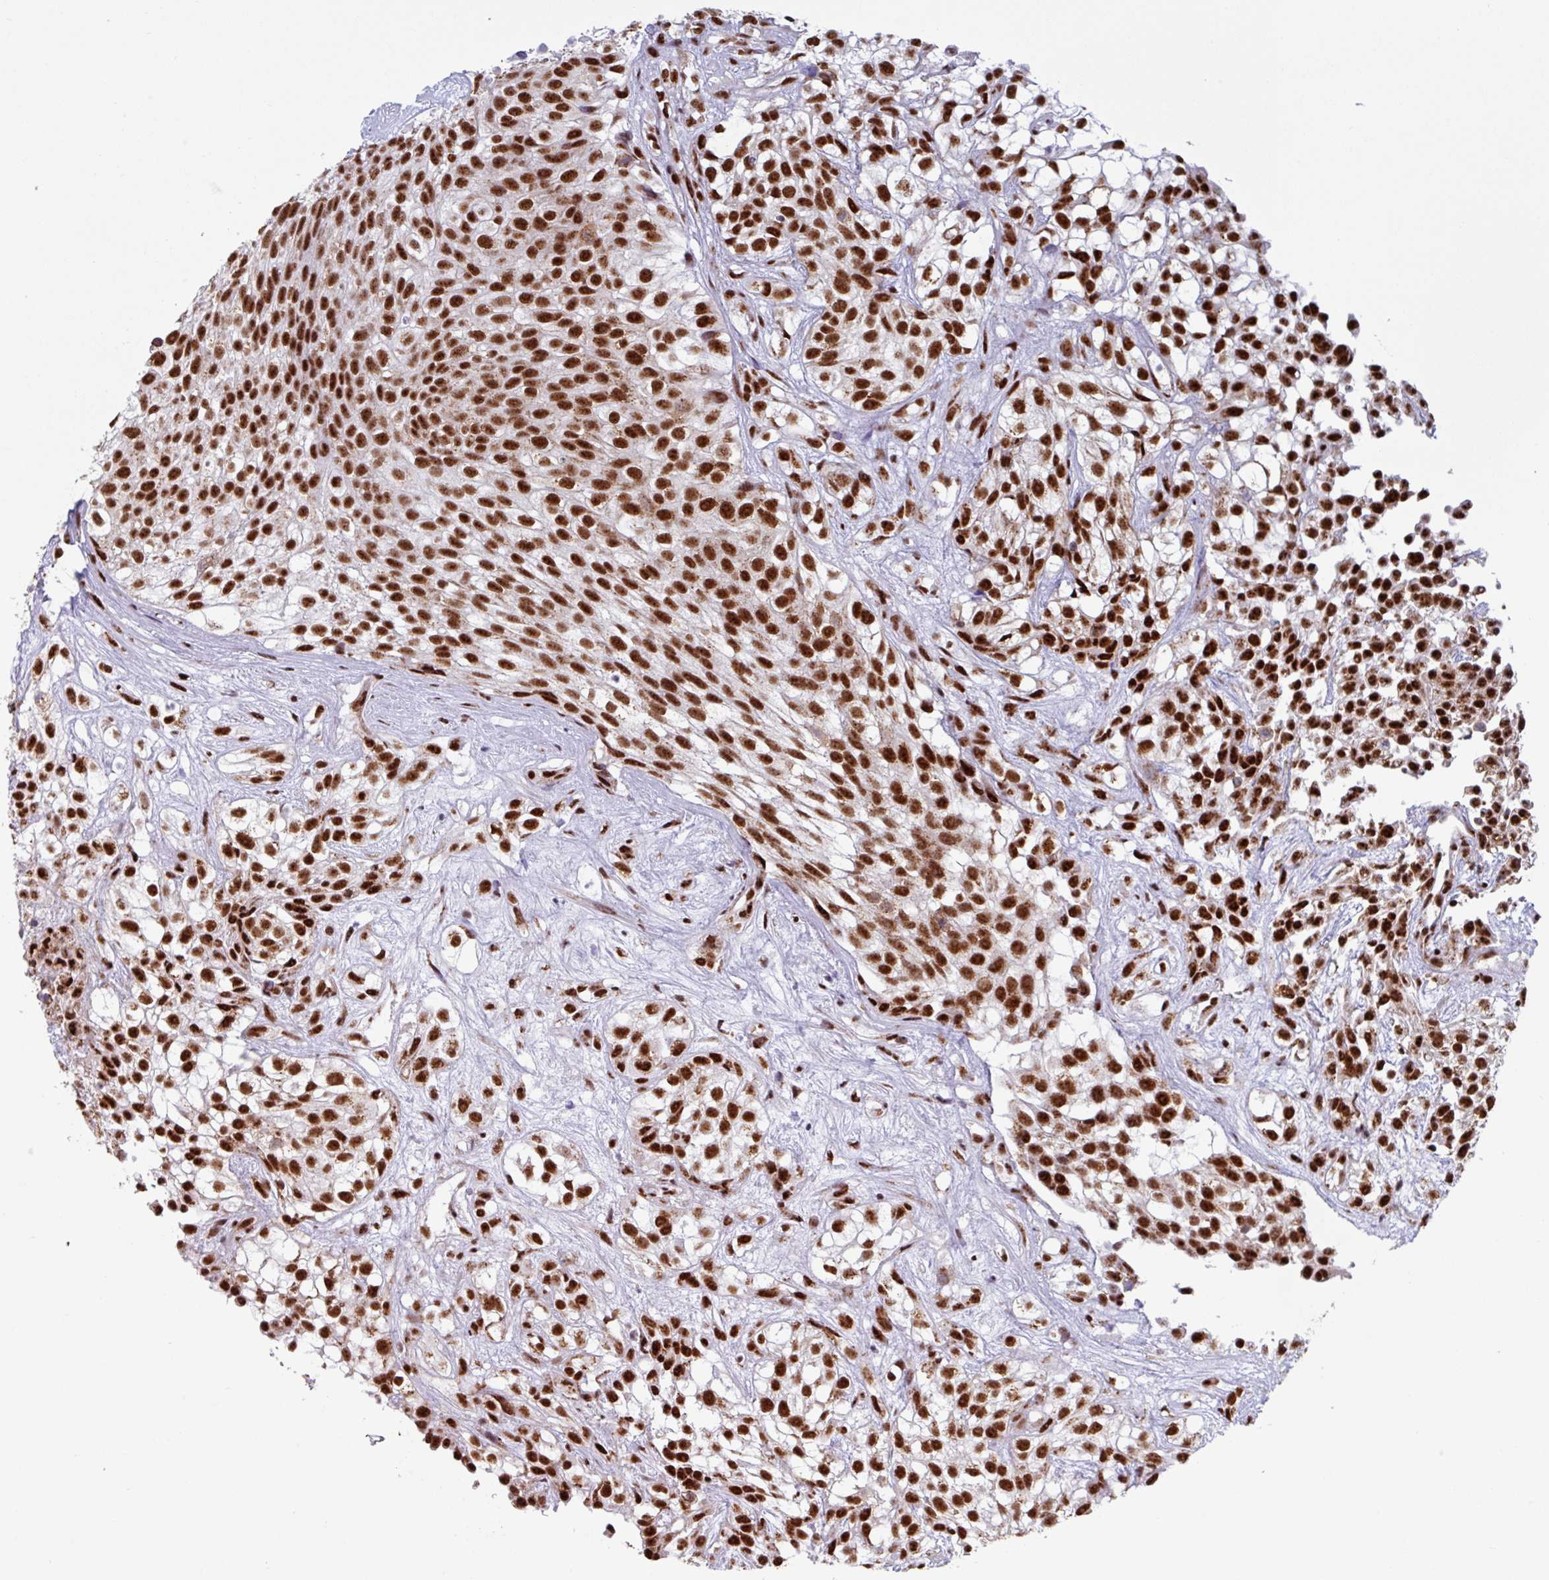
{"staining": {"intensity": "strong", "quantity": ">75%", "location": "nuclear"}, "tissue": "urothelial cancer", "cell_type": "Tumor cells", "image_type": "cancer", "snomed": [{"axis": "morphology", "description": "Urothelial carcinoma, High grade"}, {"axis": "topography", "description": "Urinary bladder"}], "caption": "Protein staining reveals strong nuclear expression in approximately >75% of tumor cells in urothelial carcinoma (high-grade).", "gene": "PUF60", "patient": {"sex": "male", "age": 56}}